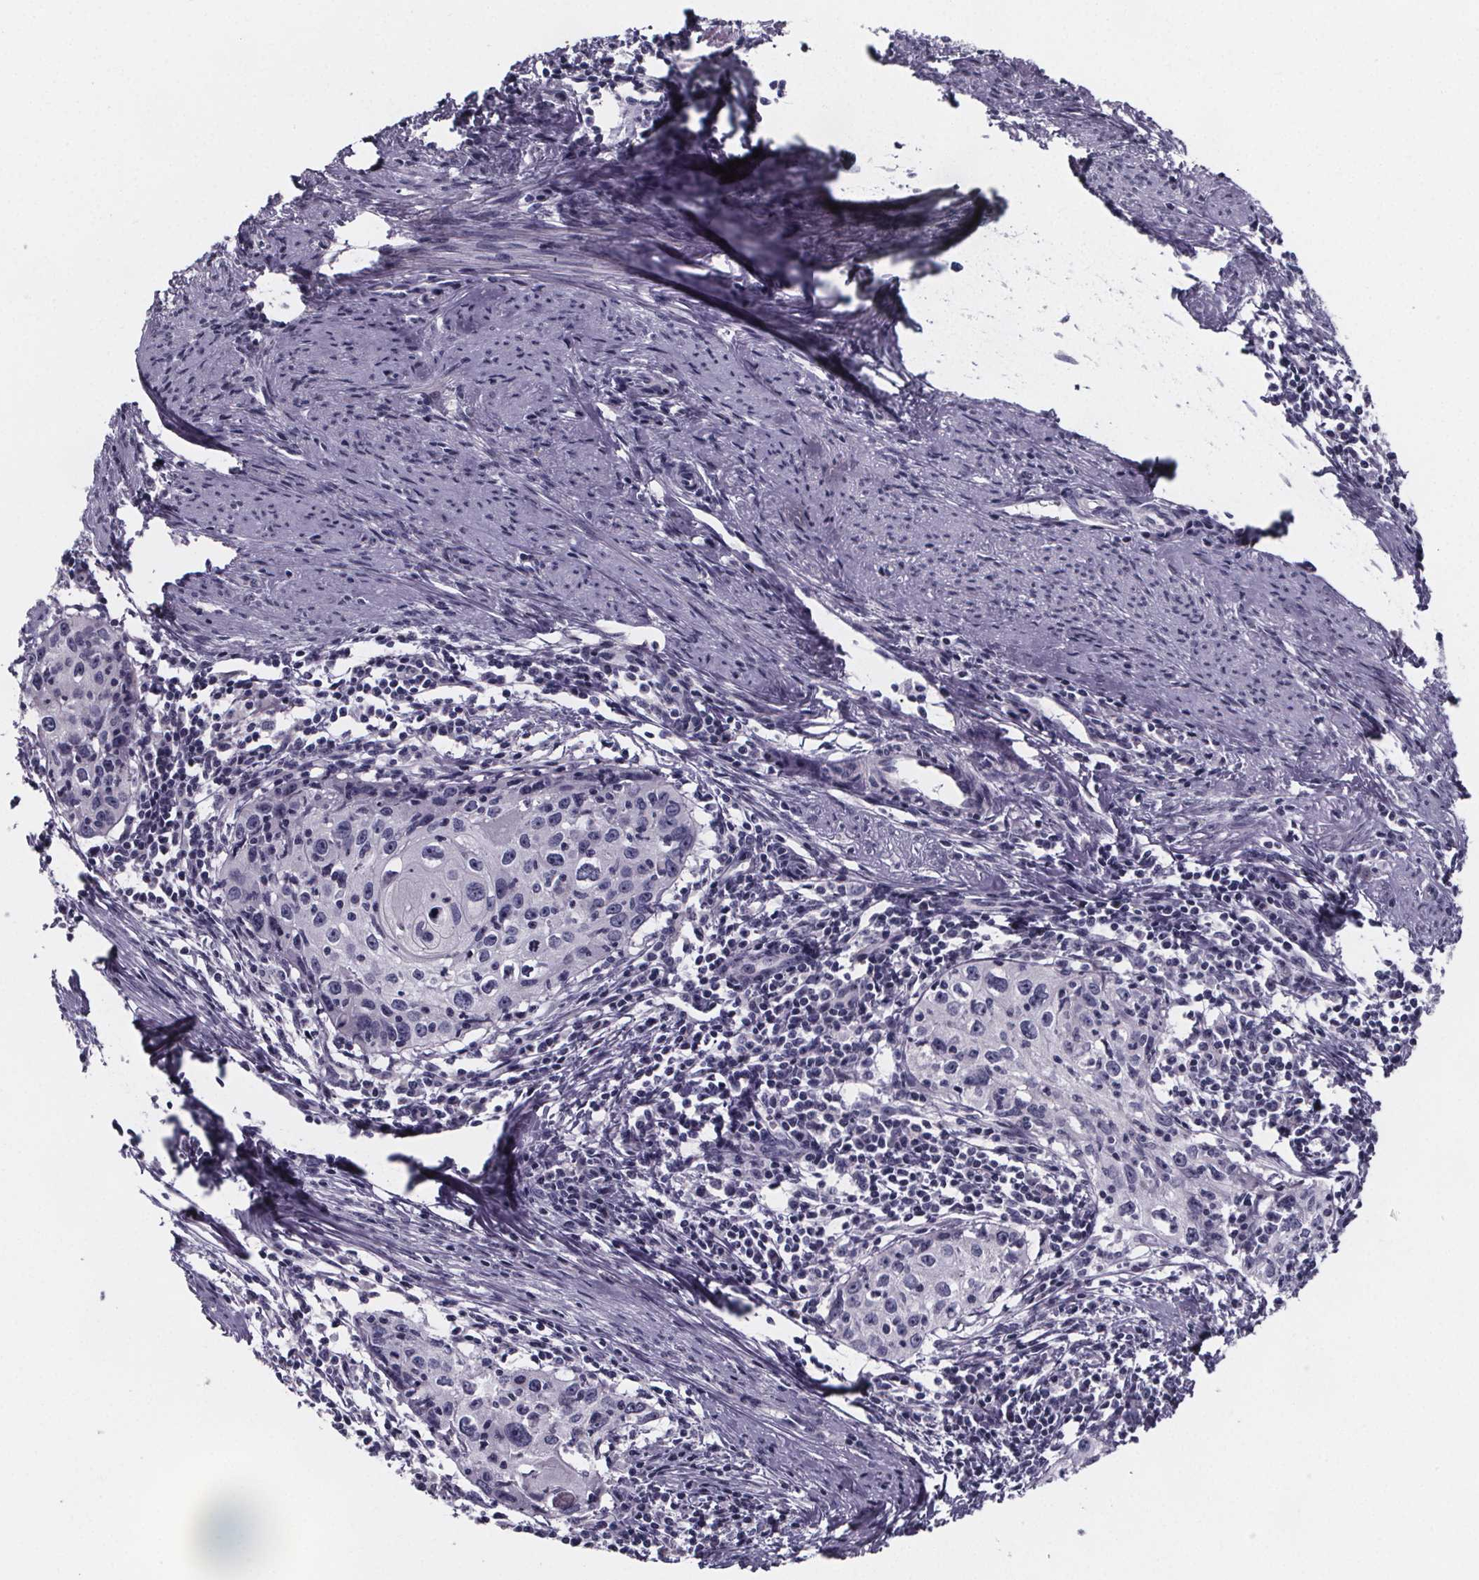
{"staining": {"intensity": "negative", "quantity": "none", "location": "none"}, "tissue": "cervical cancer", "cell_type": "Tumor cells", "image_type": "cancer", "snomed": [{"axis": "morphology", "description": "Squamous cell carcinoma, NOS"}, {"axis": "topography", "description": "Cervix"}], "caption": "There is no significant positivity in tumor cells of cervical cancer.", "gene": "PAH", "patient": {"sex": "female", "age": 40}}